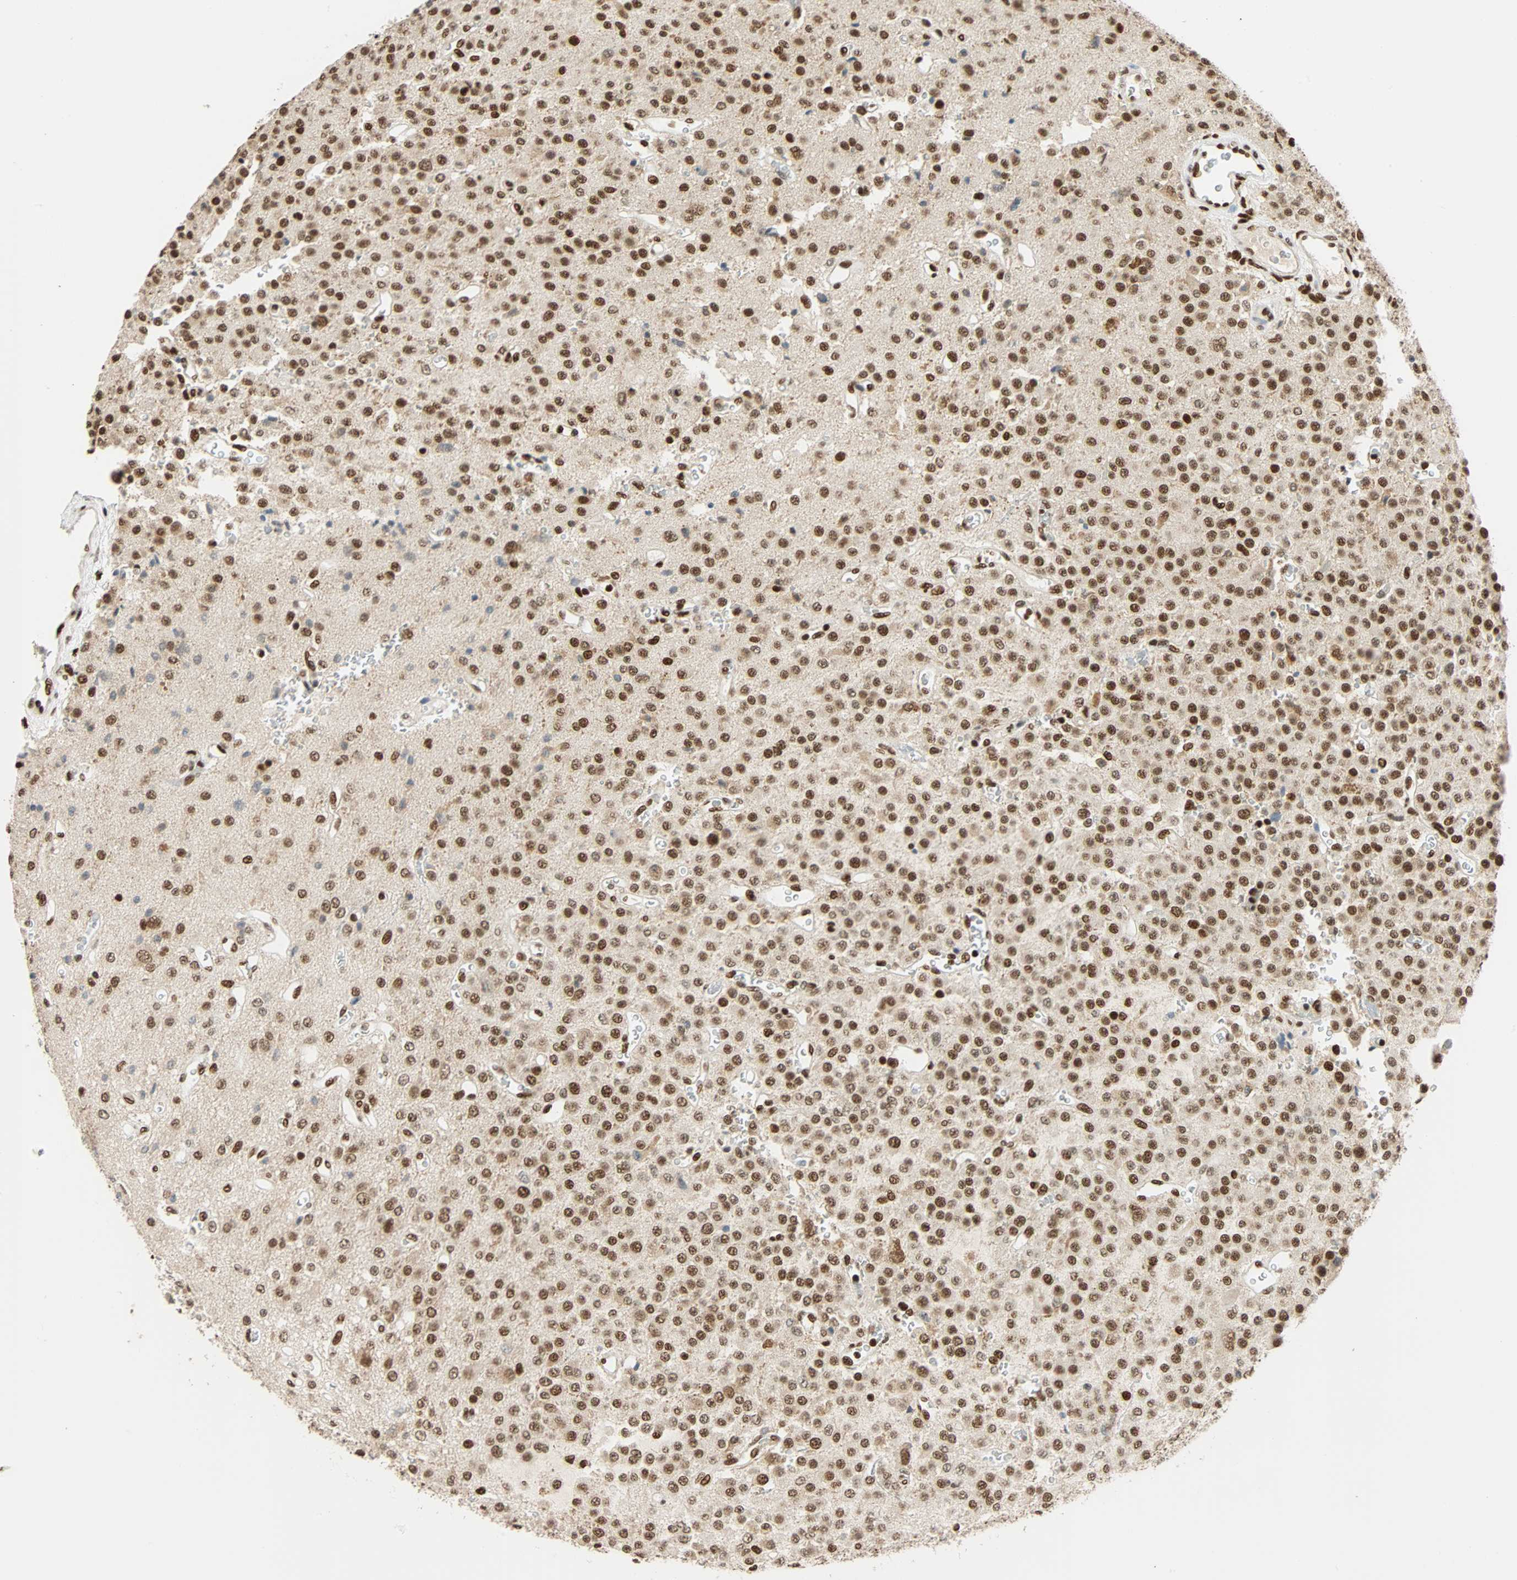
{"staining": {"intensity": "moderate", "quantity": ">75%", "location": "nuclear"}, "tissue": "glioma", "cell_type": "Tumor cells", "image_type": "cancer", "snomed": [{"axis": "morphology", "description": "Glioma, malignant, Low grade"}, {"axis": "topography", "description": "Brain"}], "caption": "Immunohistochemistry (IHC) staining of malignant glioma (low-grade), which exhibits medium levels of moderate nuclear staining in about >75% of tumor cells indicating moderate nuclear protein expression. The staining was performed using DAB (3,3'-diaminobenzidine) (brown) for protein detection and nuclei were counterstained in hematoxylin (blue).", "gene": "CDK12", "patient": {"sex": "male", "age": 38}}